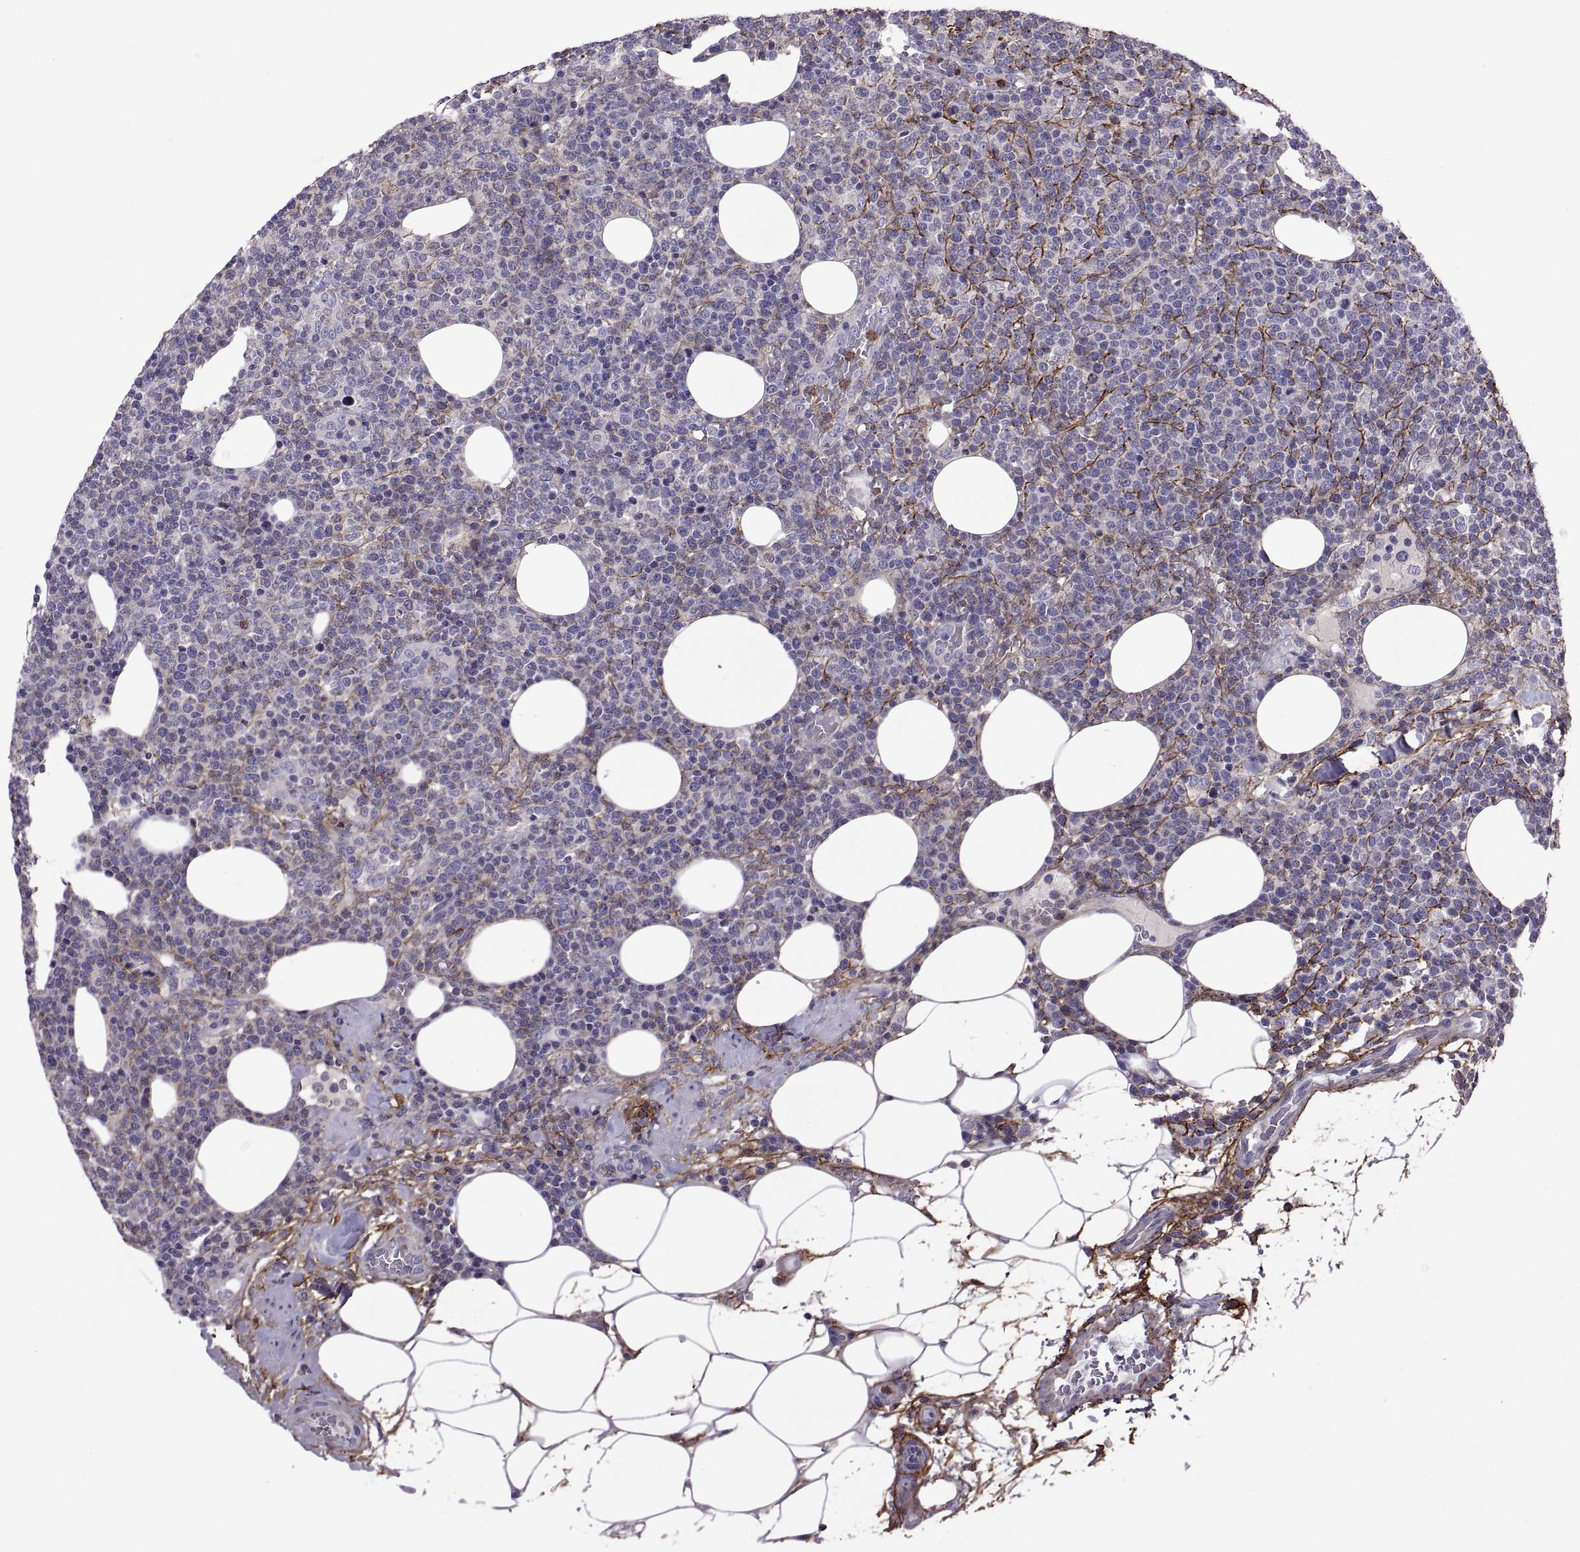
{"staining": {"intensity": "negative", "quantity": "none", "location": "none"}, "tissue": "lymphoma", "cell_type": "Tumor cells", "image_type": "cancer", "snomed": [{"axis": "morphology", "description": "Malignant lymphoma, non-Hodgkin's type, High grade"}, {"axis": "topography", "description": "Lymph node"}], "caption": "Tumor cells show no significant protein expression in high-grade malignant lymphoma, non-Hodgkin's type.", "gene": "EMILIN2", "patient": {"sex": "male", "age": 61}}